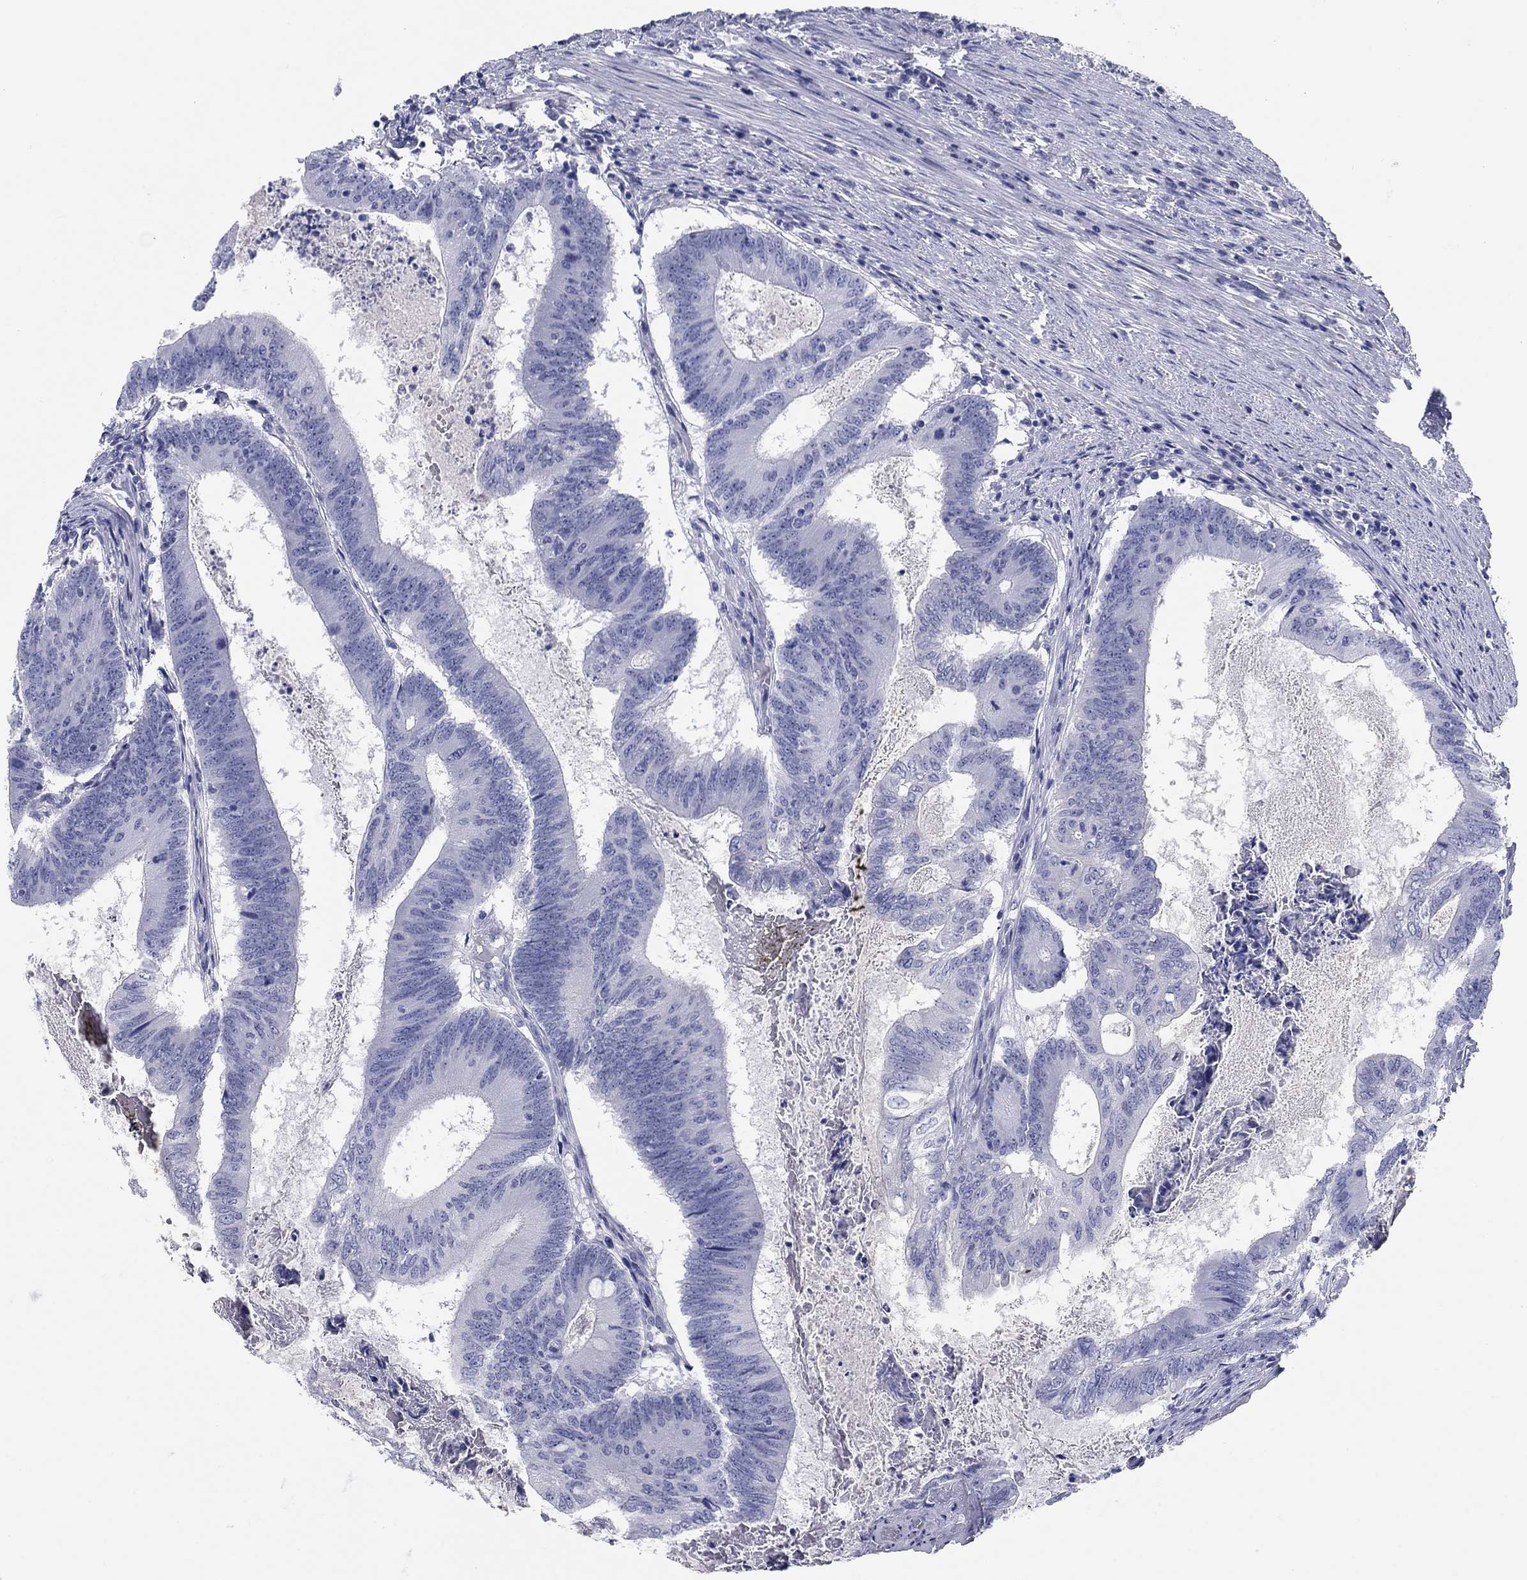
{"staining": {"intensity": "negative", "quantity": "none", "location": "none"}, "tissue": "colorectal cancer", "cell_type": "Tumor cells", "image_type": "cancer", "snomed": [{"axis": "morphology", "description": "Adenocarcinoma, NOS"}, {"axis": "topography", "description": "Colon"}], "caption": "Immunohistochemistry (IHC) photomicrograph of neoplastic tissue: human adenocarcinoma (colorectal) stained with DAB (3,3'-diaminobenzidine) displays no significant protein staining in tumor cells.", "gene": "KCNH1", "patient": {"sex": "female", "age": 70}}